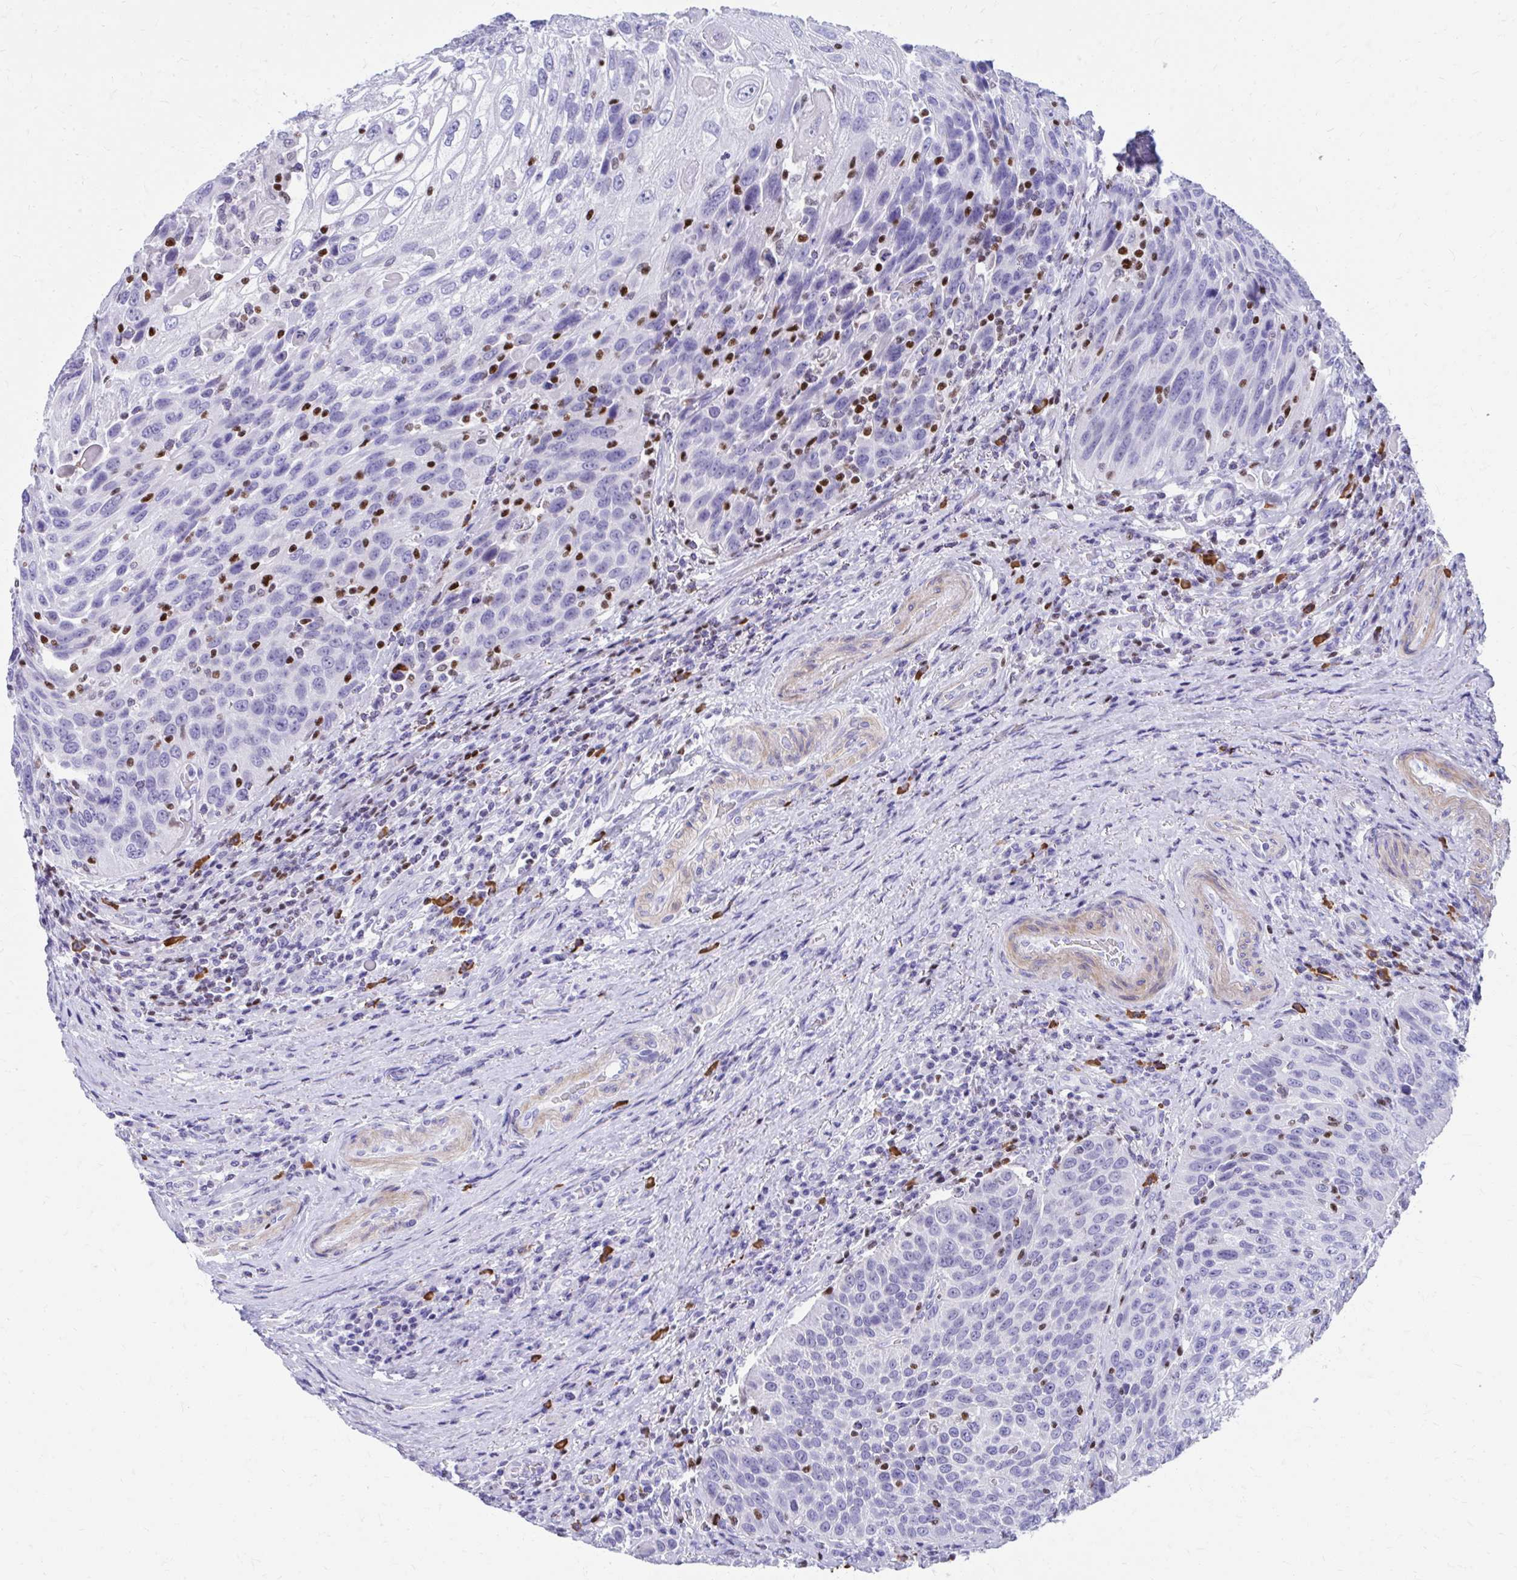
{"staining": {"intensity": "negative", "quantity": "none", "location": "none"}, "tissue": "urothelial cancer", "cell_type": "Tumor cells", "image_type": "cancer", "snomed": [{"axis": "morphology", "description": "Urothelial carcinoma, High grade"}, {"axis": "topography", "description": "Urinary bladder"}], "caption": "This is a micrograph of immunohistochemistry staining of urothelial cancer, which shows no expression in tumor cells.", "gene": "RUNX3", "patient": {"sex": "female", "age": 70}}